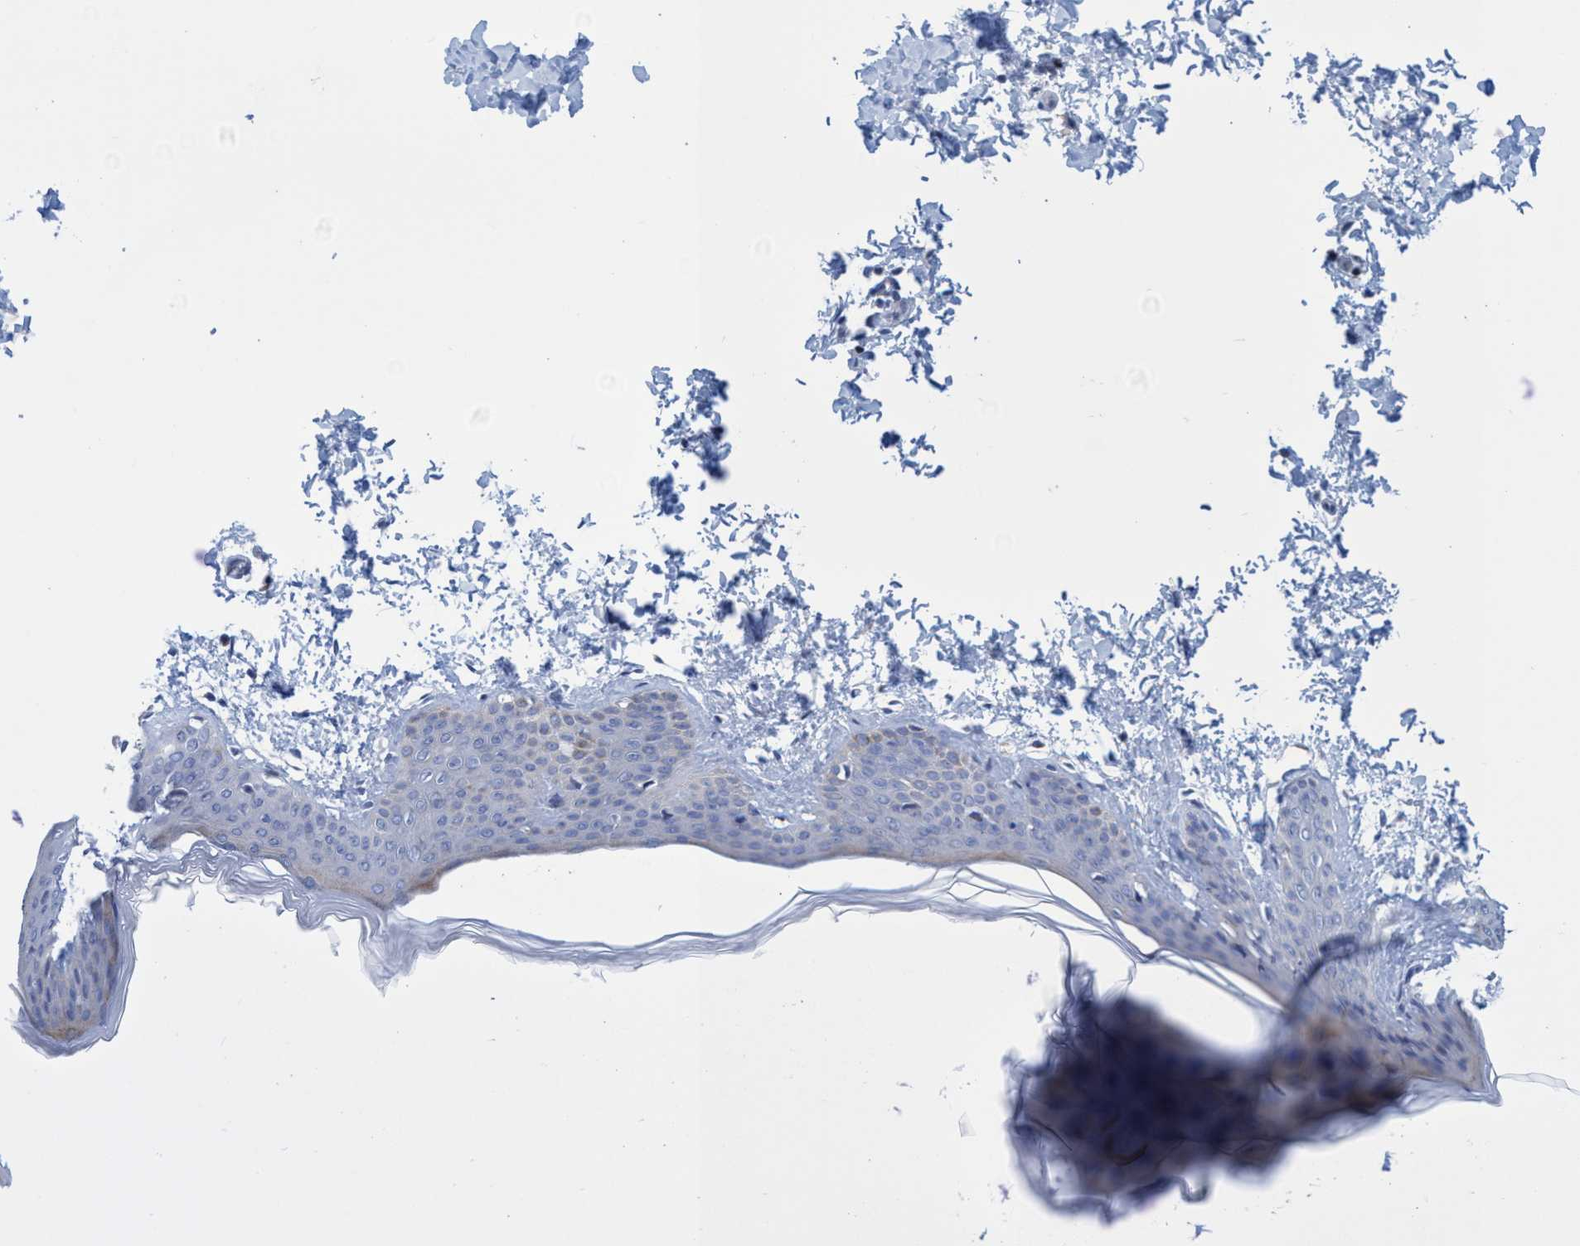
{"staining": {"intensity": "negative", "quantity": "none", "location": "none"}, "tissue": "skin", "cell_type": "Fibroblasts", "image_type": "normal", "snomed": [{"axis": "morphology", "description": "Normal tissue, NOS"}, {"axis": "topography", "description": "Skin"}], "caption": "Protein analysis of benign skin reveals no significant staining in fibroblasts.", "gene": "R3HCC1", "patient": {"sex": "female", "age": 17}}